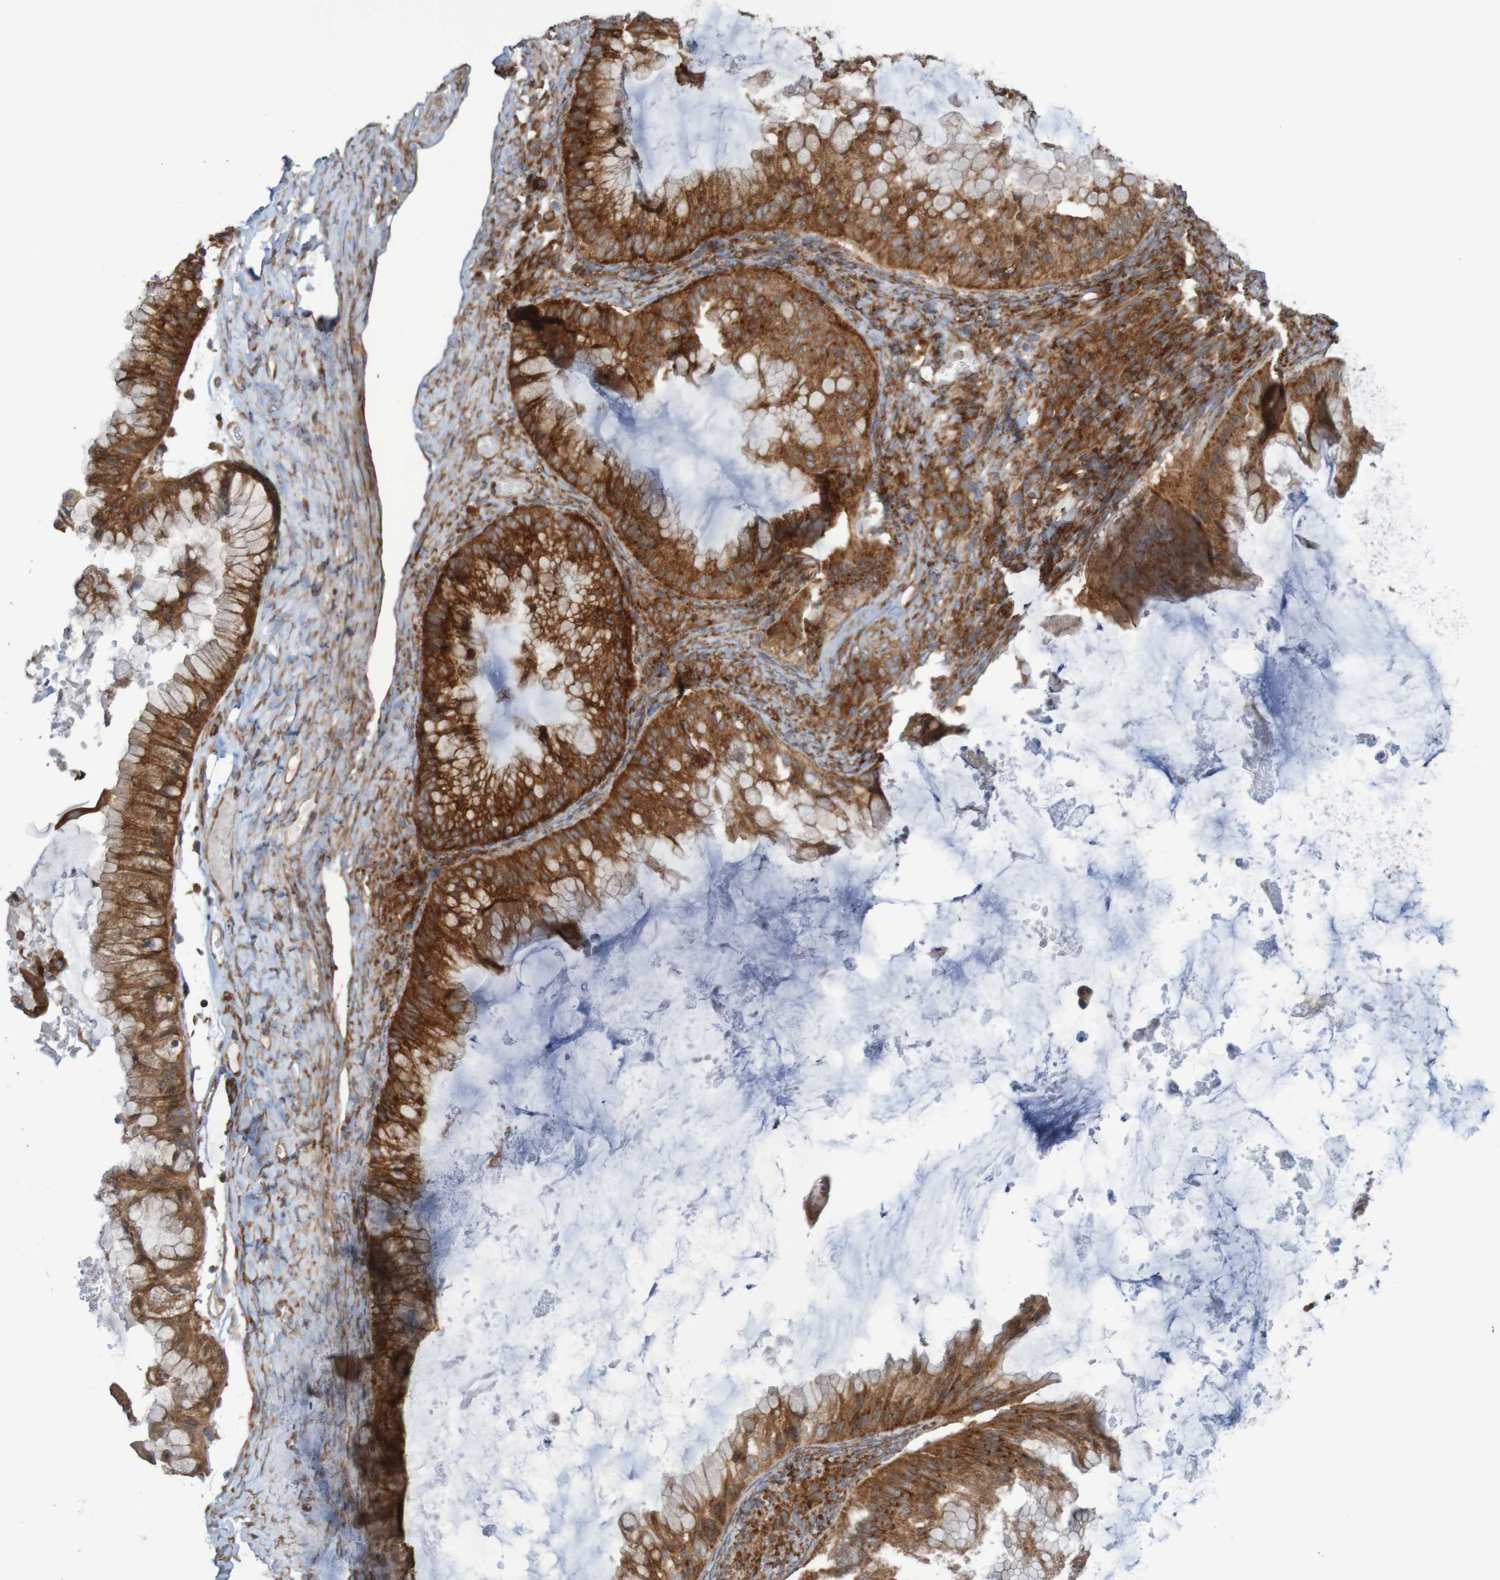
{"staining": {"intensity": "strong", "quantity": ">75%", "location": "cytoplasmic/membranous"}, "tissue": "ovarian cancer", "cell_type": "Tumor cells", "image_type": "cancer", "snomed": [{"axis": "morphology", "description": "Cystadenocarcinoma, mucinous, NOS"}, {"axis": "topography", "description": "Ovary"}], "caption": "Protein staining of ovarian cancer (mucinous cystadenocarcinoma) tissue reveals strong cytoplasmic/membranous positivity in about >75% of tumor cells.", "gene": "LRRC47", "patient": {"sex": "female", "age": 61}}